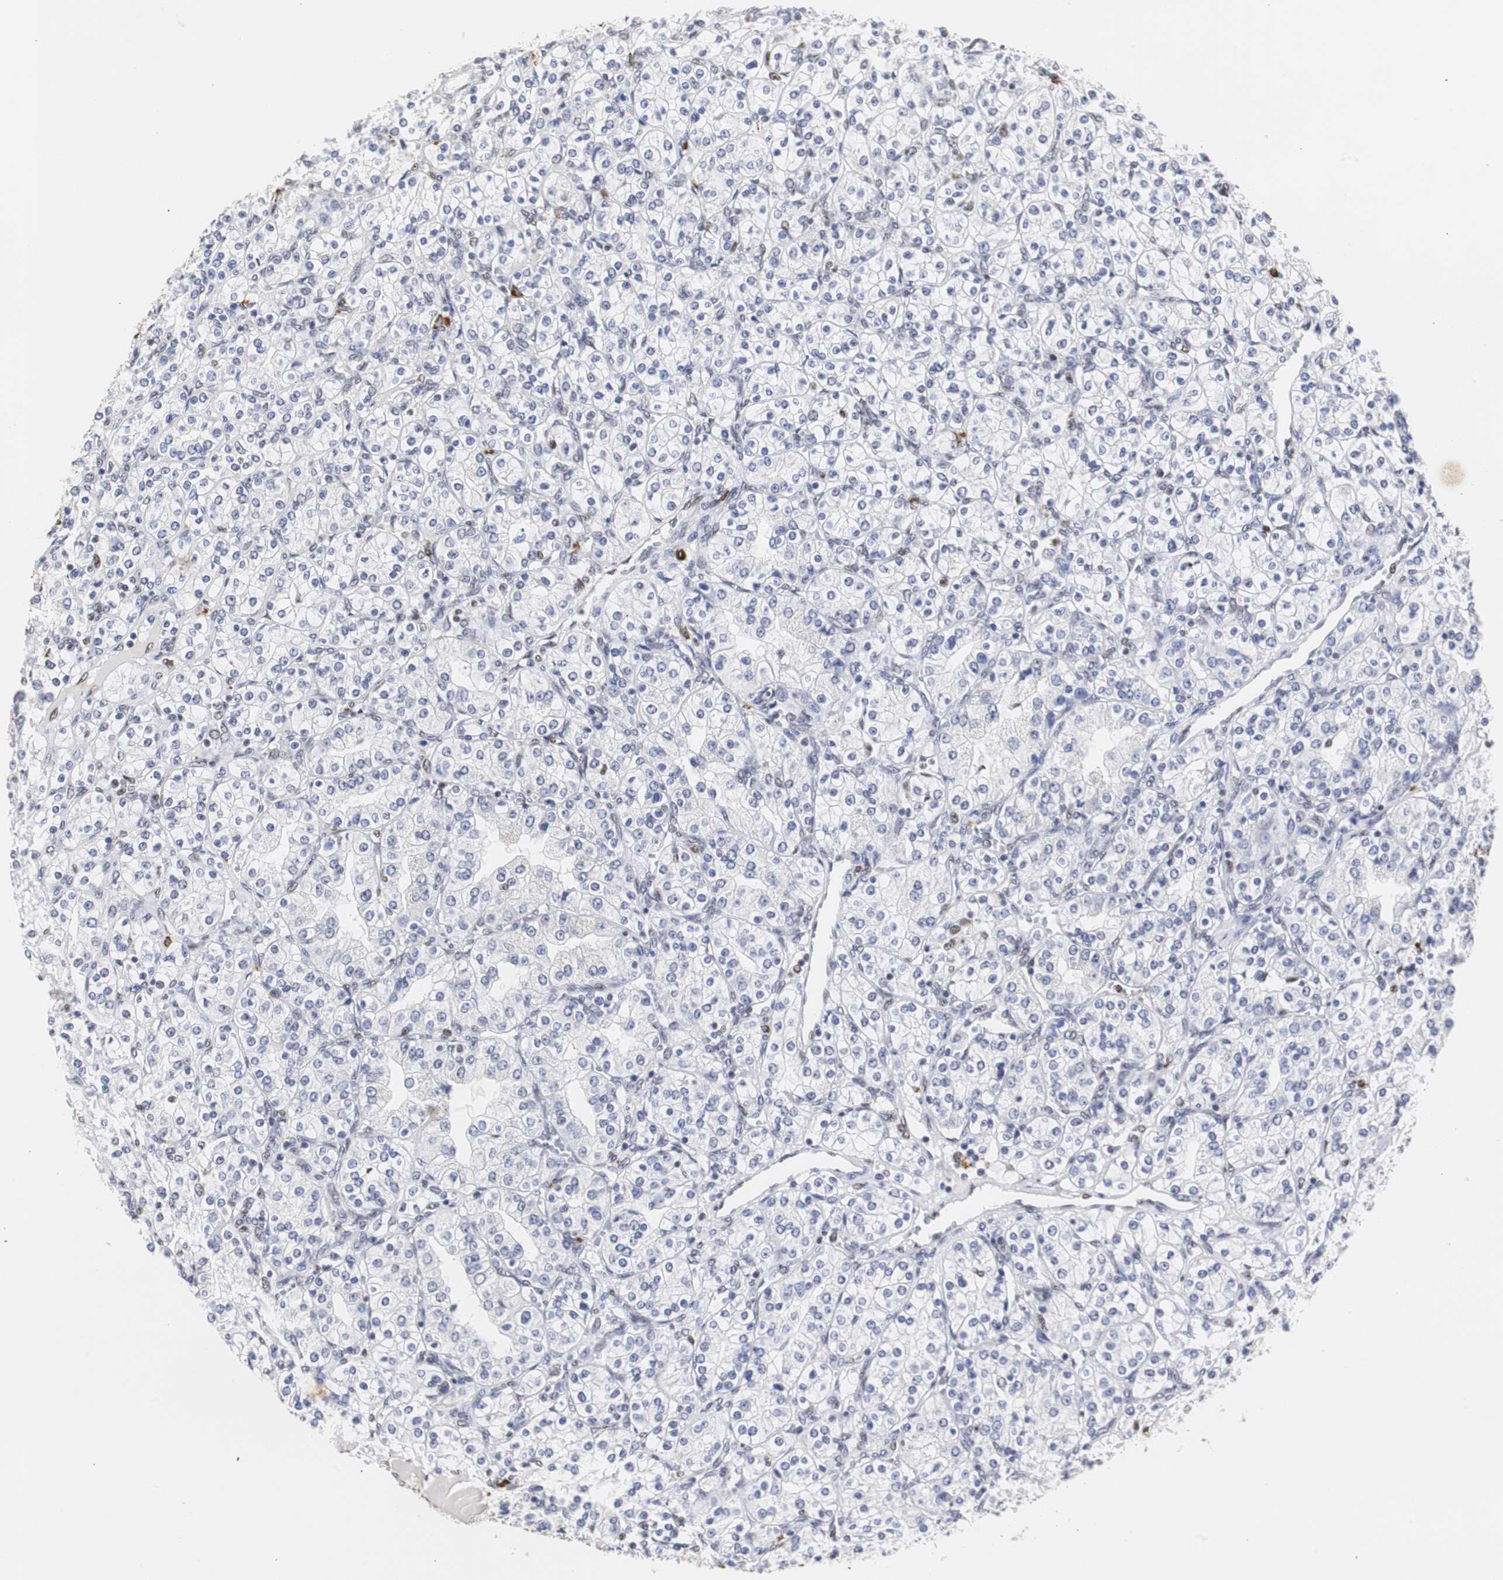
{"staining": {"intensity": "negative", "quantity": "none", "location": "none"}, "tissue": "renal cancer", "cell_type": "Tumor cells", "image_type": "cancer", "snomed": [{"axis": "morphology", "description": "Adenocarcinoma, NOS"}, {"axis": "topography", "description": "Kidney"}], "caption": "Human adenocarcinoma (renal) stained for a protein using immunohistochemistry demonstrates no positivity in tumor cells.", "gene": "ZFC3H1", "patient": {"sex": "male", "age": 77}}